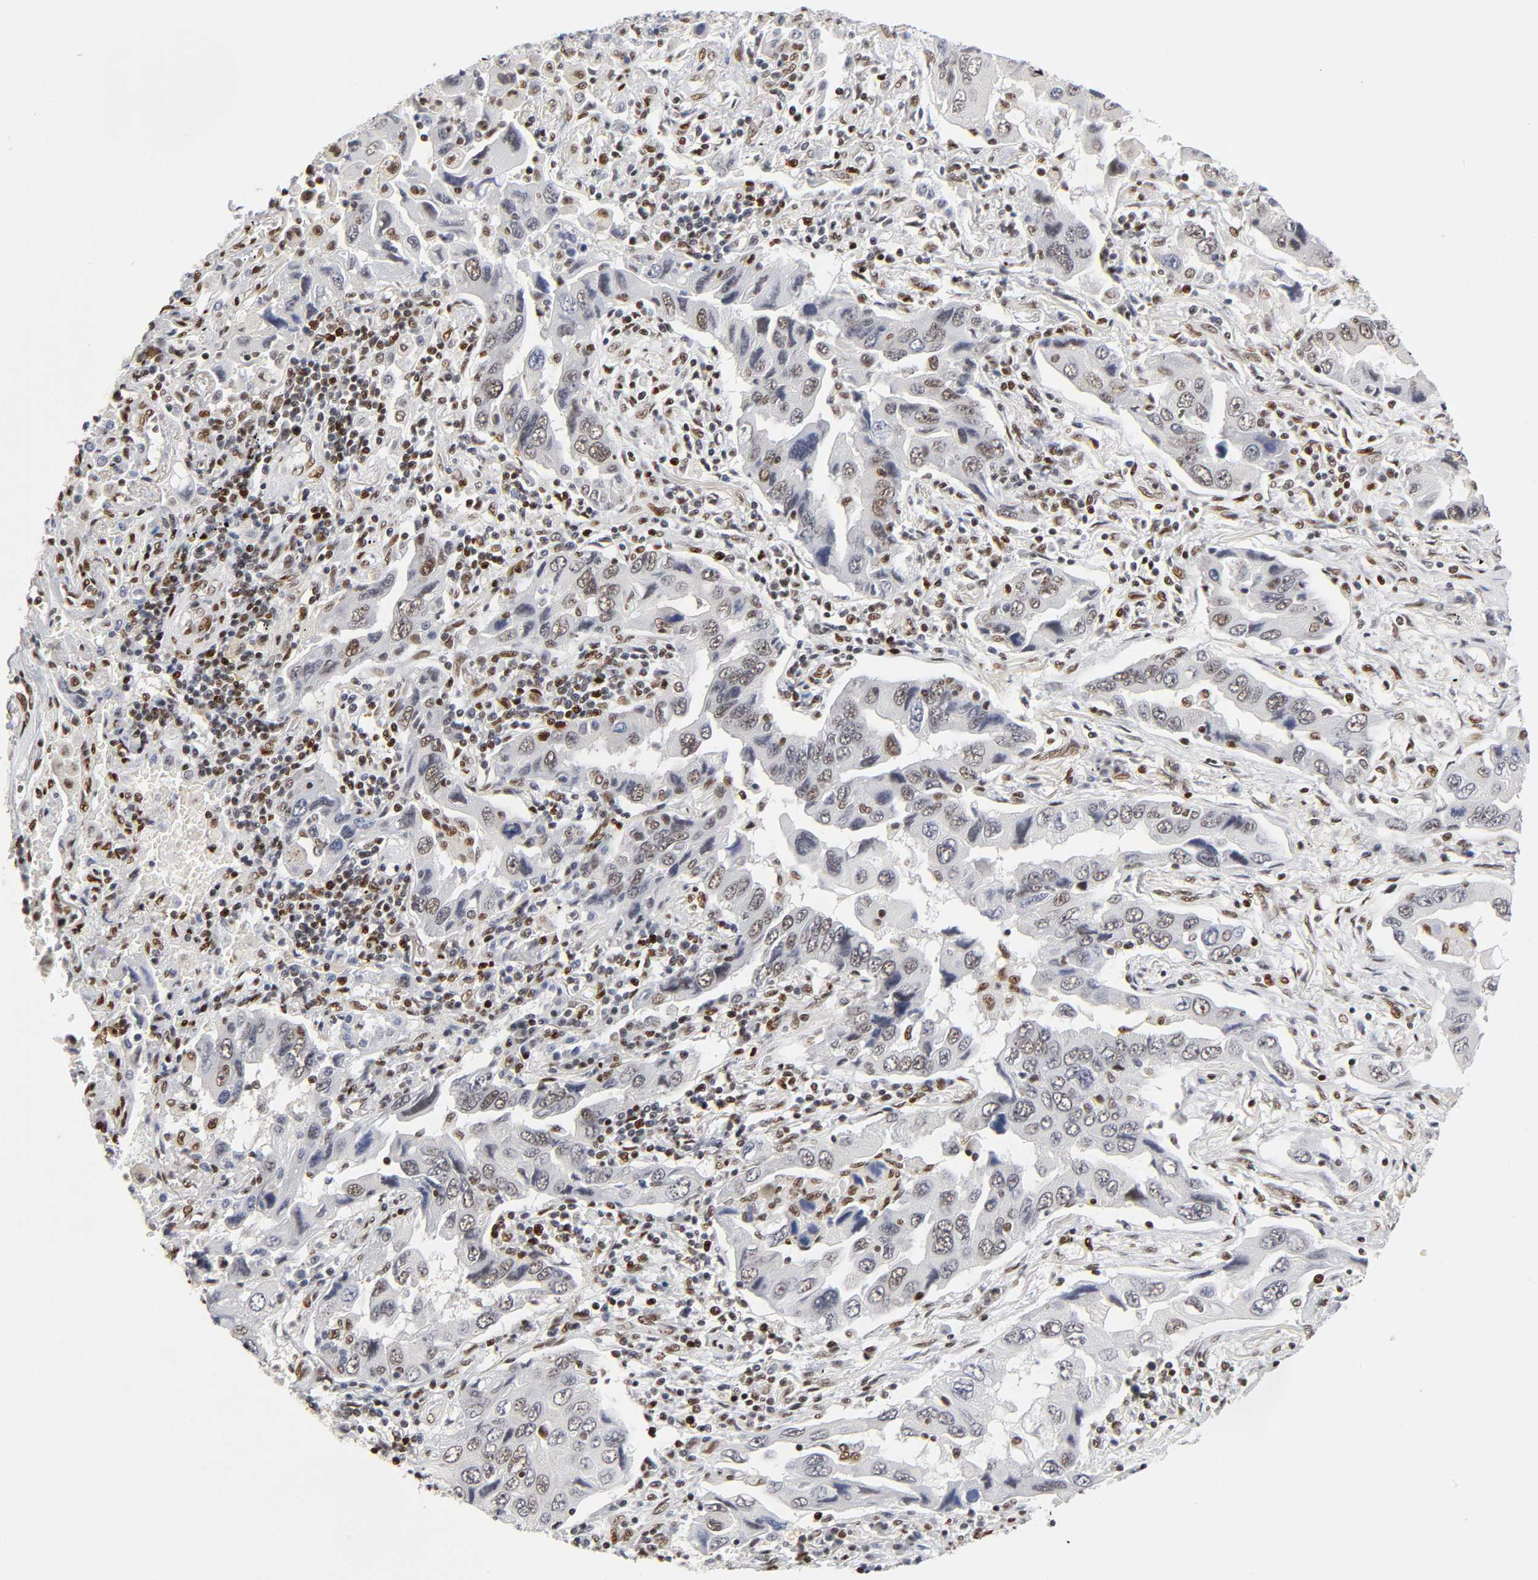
{"staining": {"intensity": "weak", "quantity": "25%-75%", "location": "nuclear"}, "tissue": "lung cancer", "cell_type": "Tumor cells", "image_type": "cancer", "snomed": [{"axis": "morphology", "description": "Adenocarcinoma, NOS"}, {"axis": "topography", "description": "Lung"}], "caption": "Lung cancer stained with DAB IHC shows low levels of weak nuclear staining in approximately 25%-75% of tumor cells. The staining was performed using DAB (3,3'-diaminobenzidine), with brown indicating positive protein expression. Nuclei are stained blue with hematoxylin.", "gene": "NR3C1", "patient": {"sex": "female", "age": 65}}